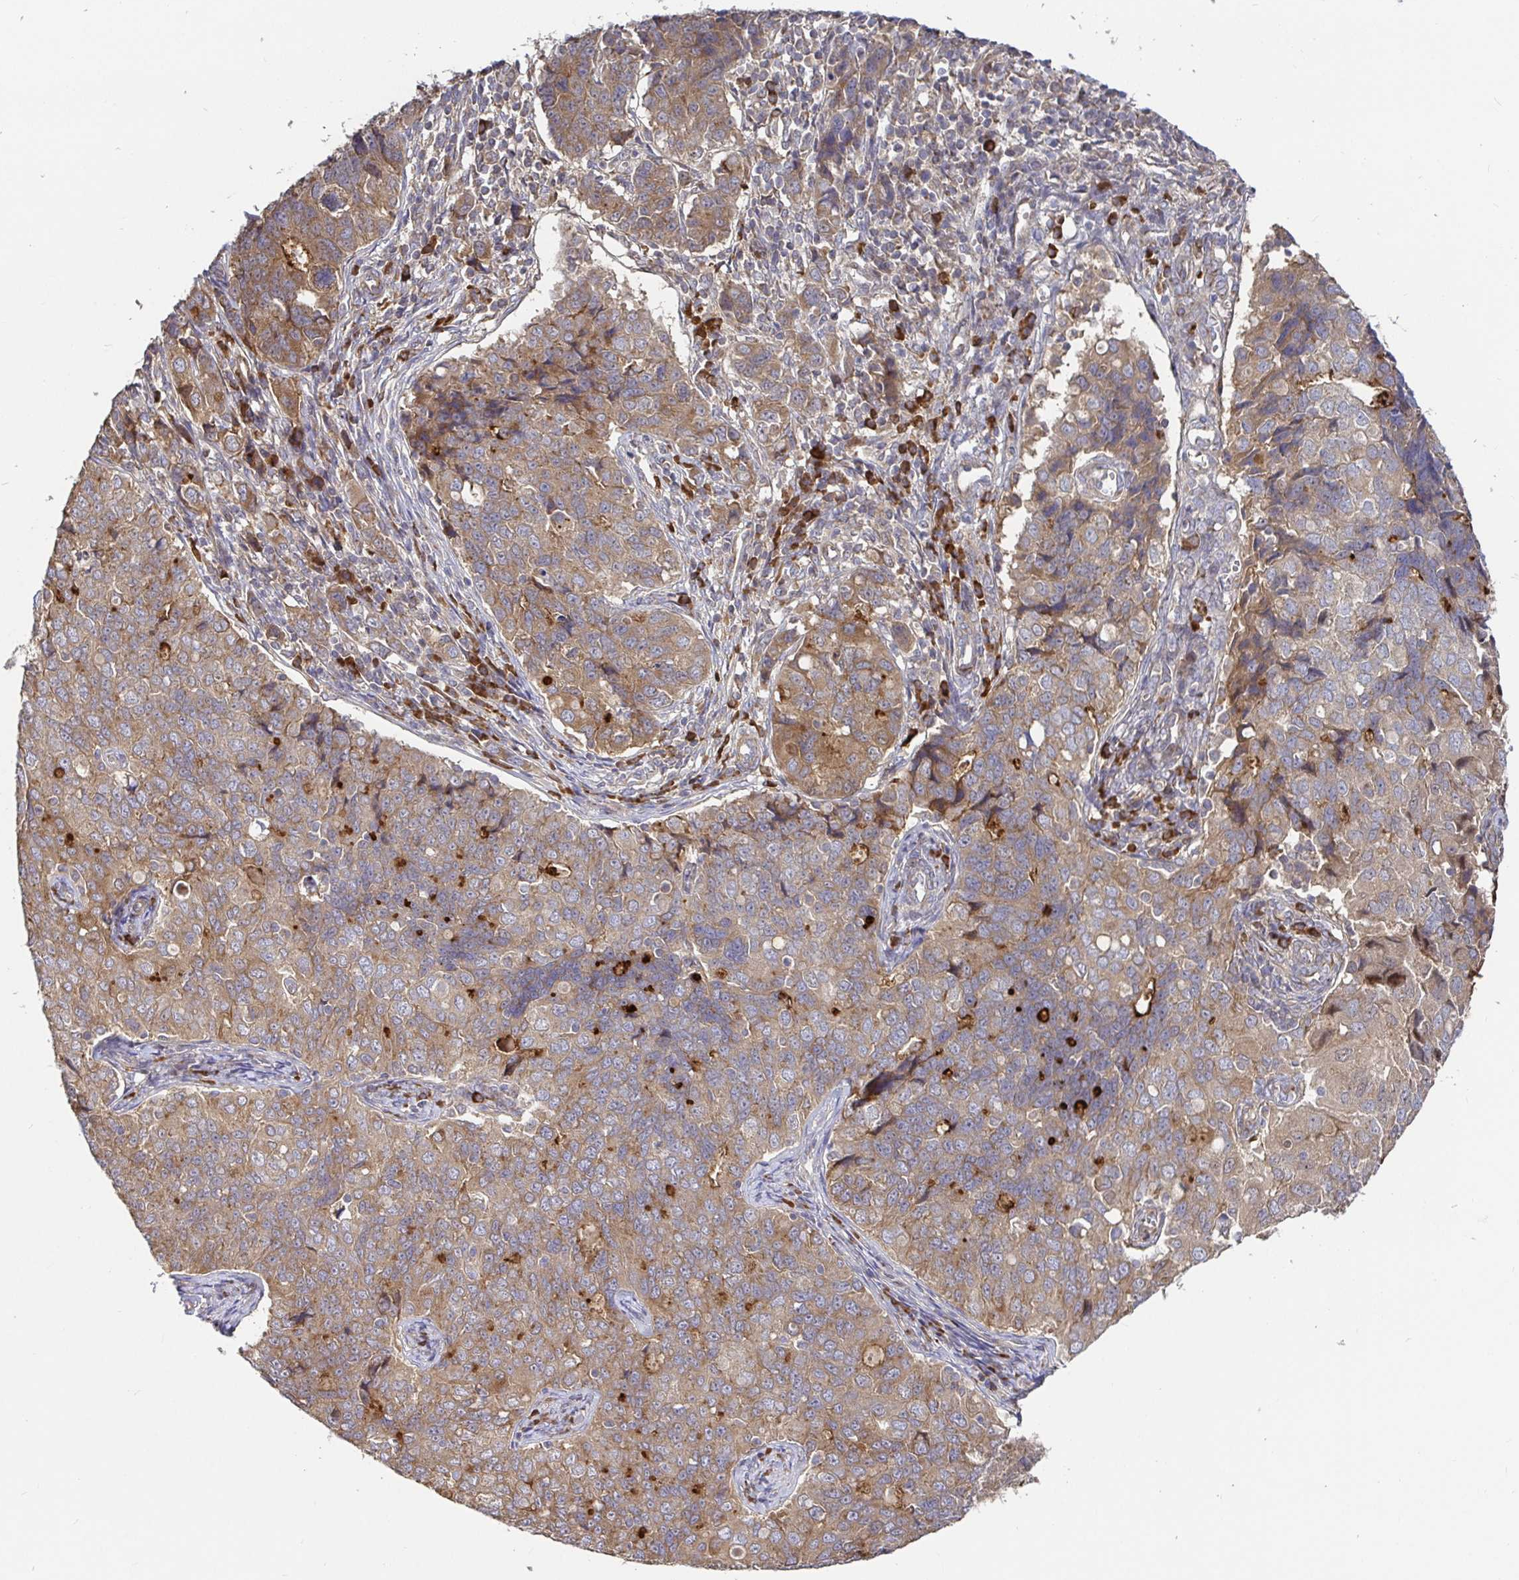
{"staining": {"intensity": "moderate", "quantity": ">75%", "location": "cytoplasmic/membranous"}, "tissue": "endometrial cancer", "cell_type": "Tumor cells", "image_type": "cancer", "snomed": [{"axis": "morphology", "description": "Adenocarcinoma, NOS"}, {"axis": "topography", "description": "Endometrium"}], "caption": "IHC of endometrial adenocarcinoma demonstrates medium levels of moderate cytoplasmic/membranous positivity in approximately >75% of tumor cells.", "gene": "ELP1", "patient": {"sex": "female", "age": 43}}